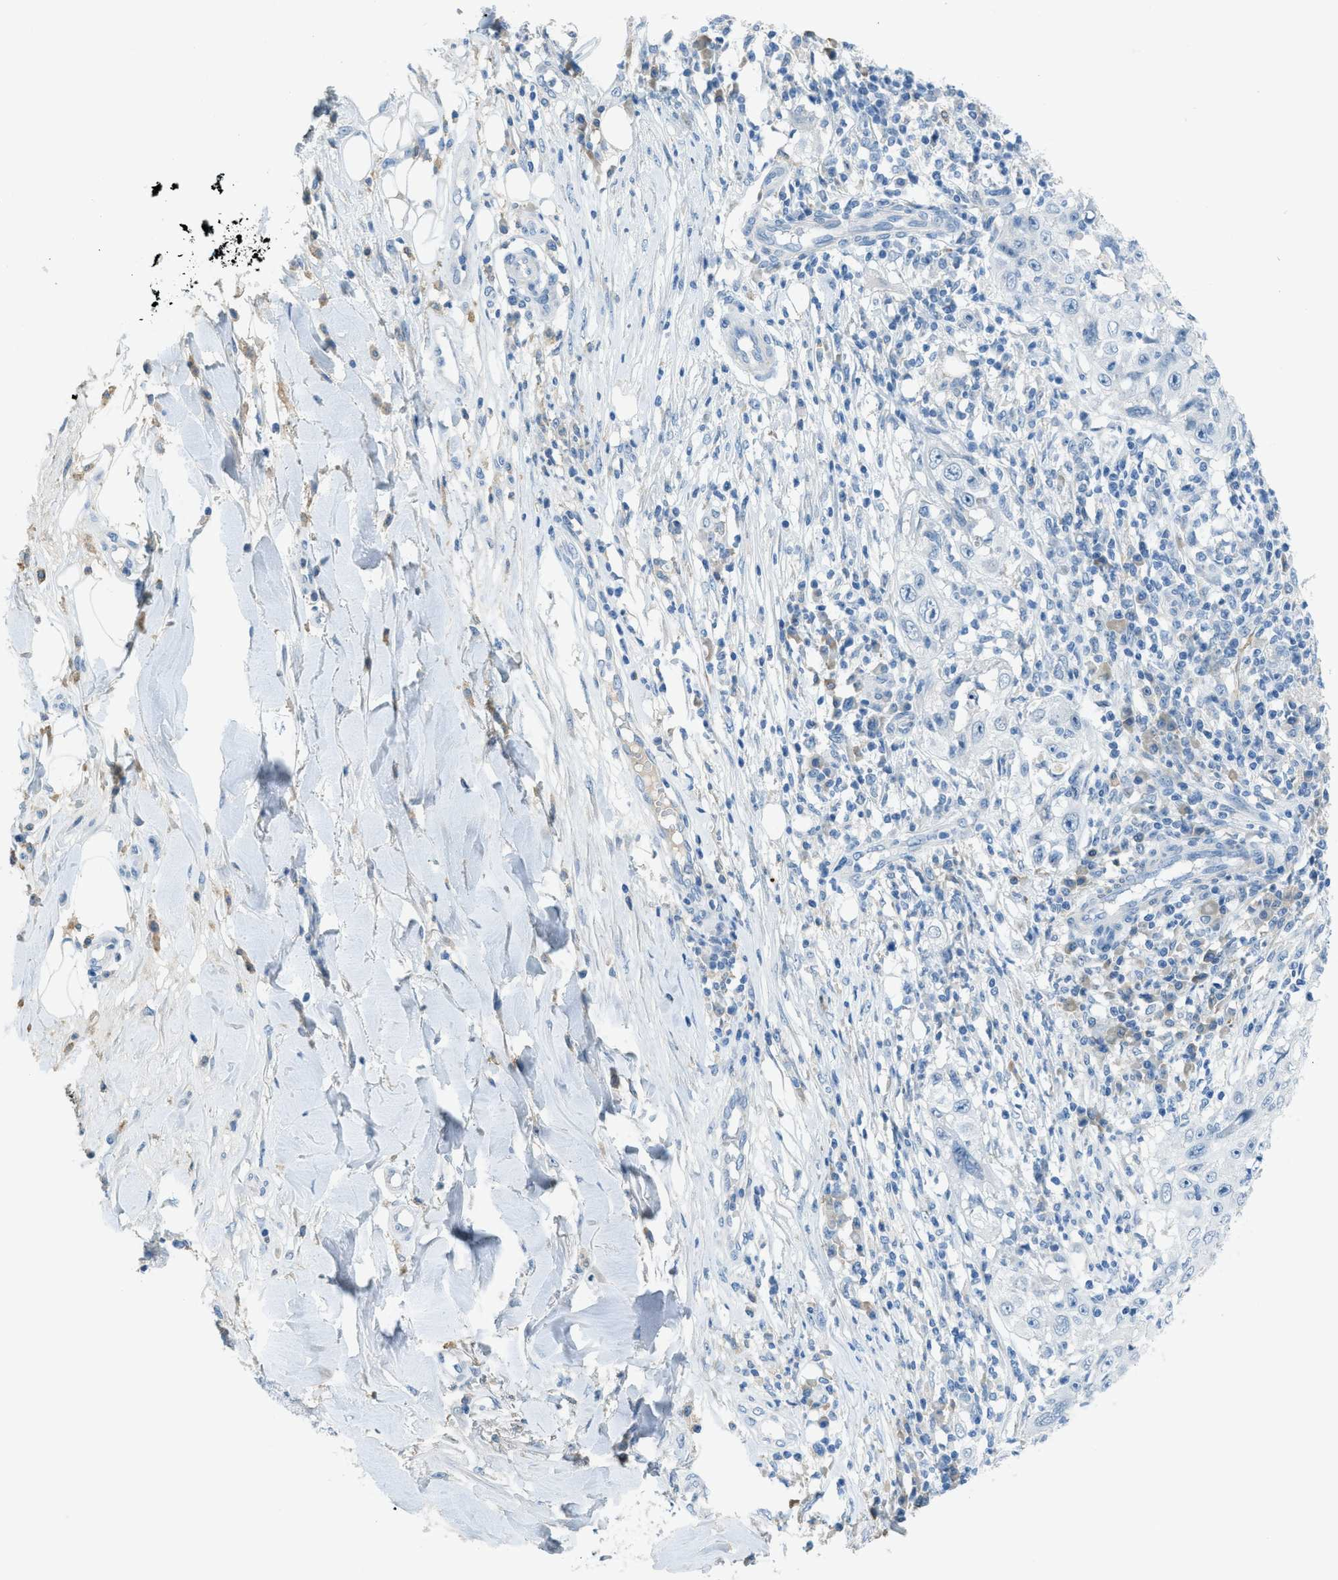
{"staining": {"intensity": "negative", "quantity": "none", "location": "none"}, "tissue": "skin cancer", "cell_type": "Tumor cells", "image_type": "cancer", "snomed": [{"axis": "morphology", "description": "Squamous cell carcinoma, NOS"}, {"axis": "topography", "description": "Skin"}], "caption": "IHC photomicrograph of human skin cancer stained for a protein (brown), which displays no staining in tumor cells.", "gene": "KLHL8", "patient": {"sex": "male", "age": 86}}